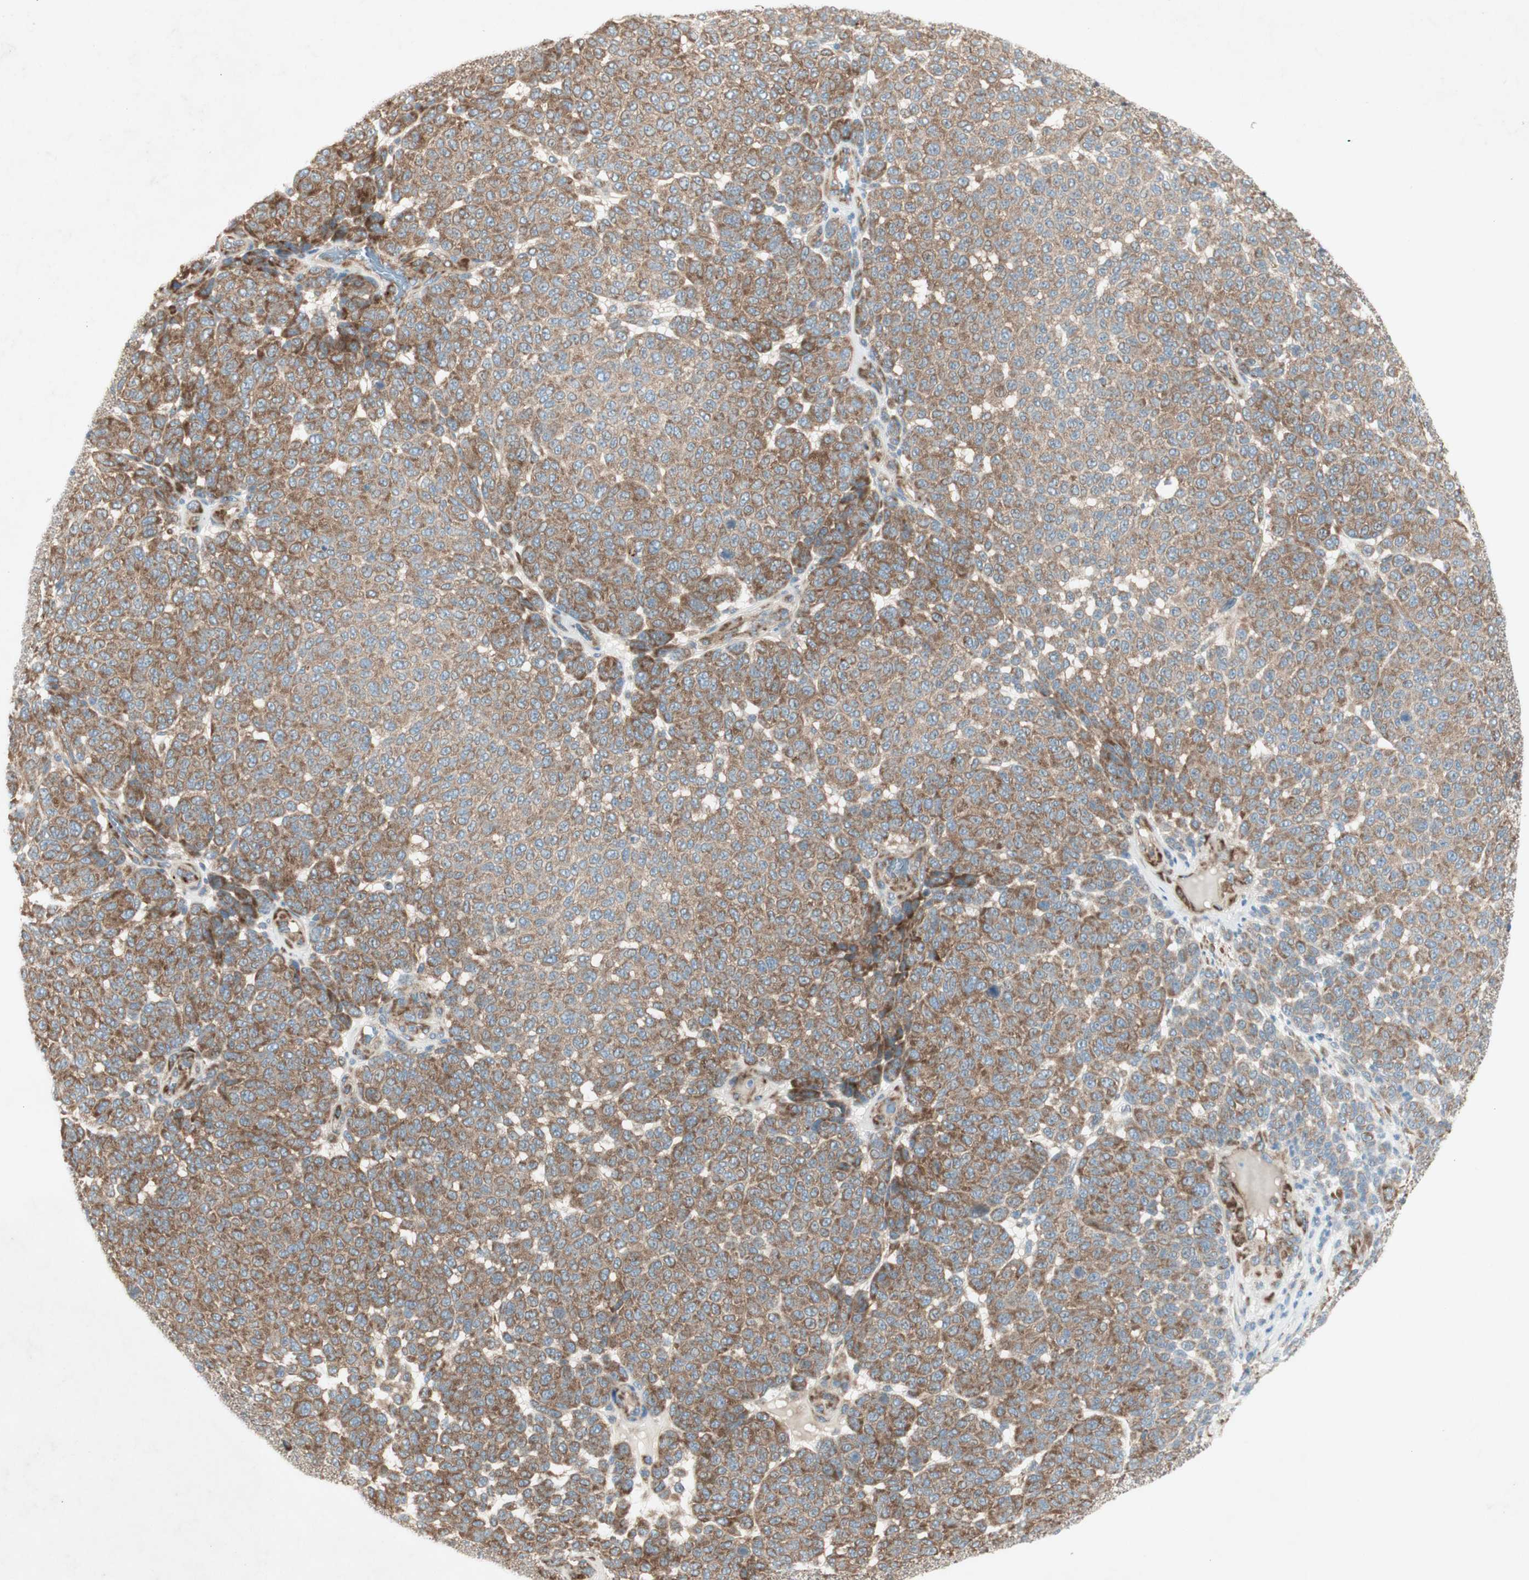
{"staining": {"intensity": "moderate", "quantity": ">75%", "location": "cytoplasmic/membranous"}, "tissue": "melanoma", "cell_type": "Tumor cells", "image_type": "cancer", "snomed": [{"axis": "morphology", "description": "Malignant melanoma, NOS"}, {"axis": "topography", "description": "Skin"}], "caption": "A photomicrograph of malignant melanoma stained for a protein exhibits moderate cytoplasmic/membranous brown staining in tumor cells.", "gene": "RPL23", "patient": {"sex": "male", "age": 59}}